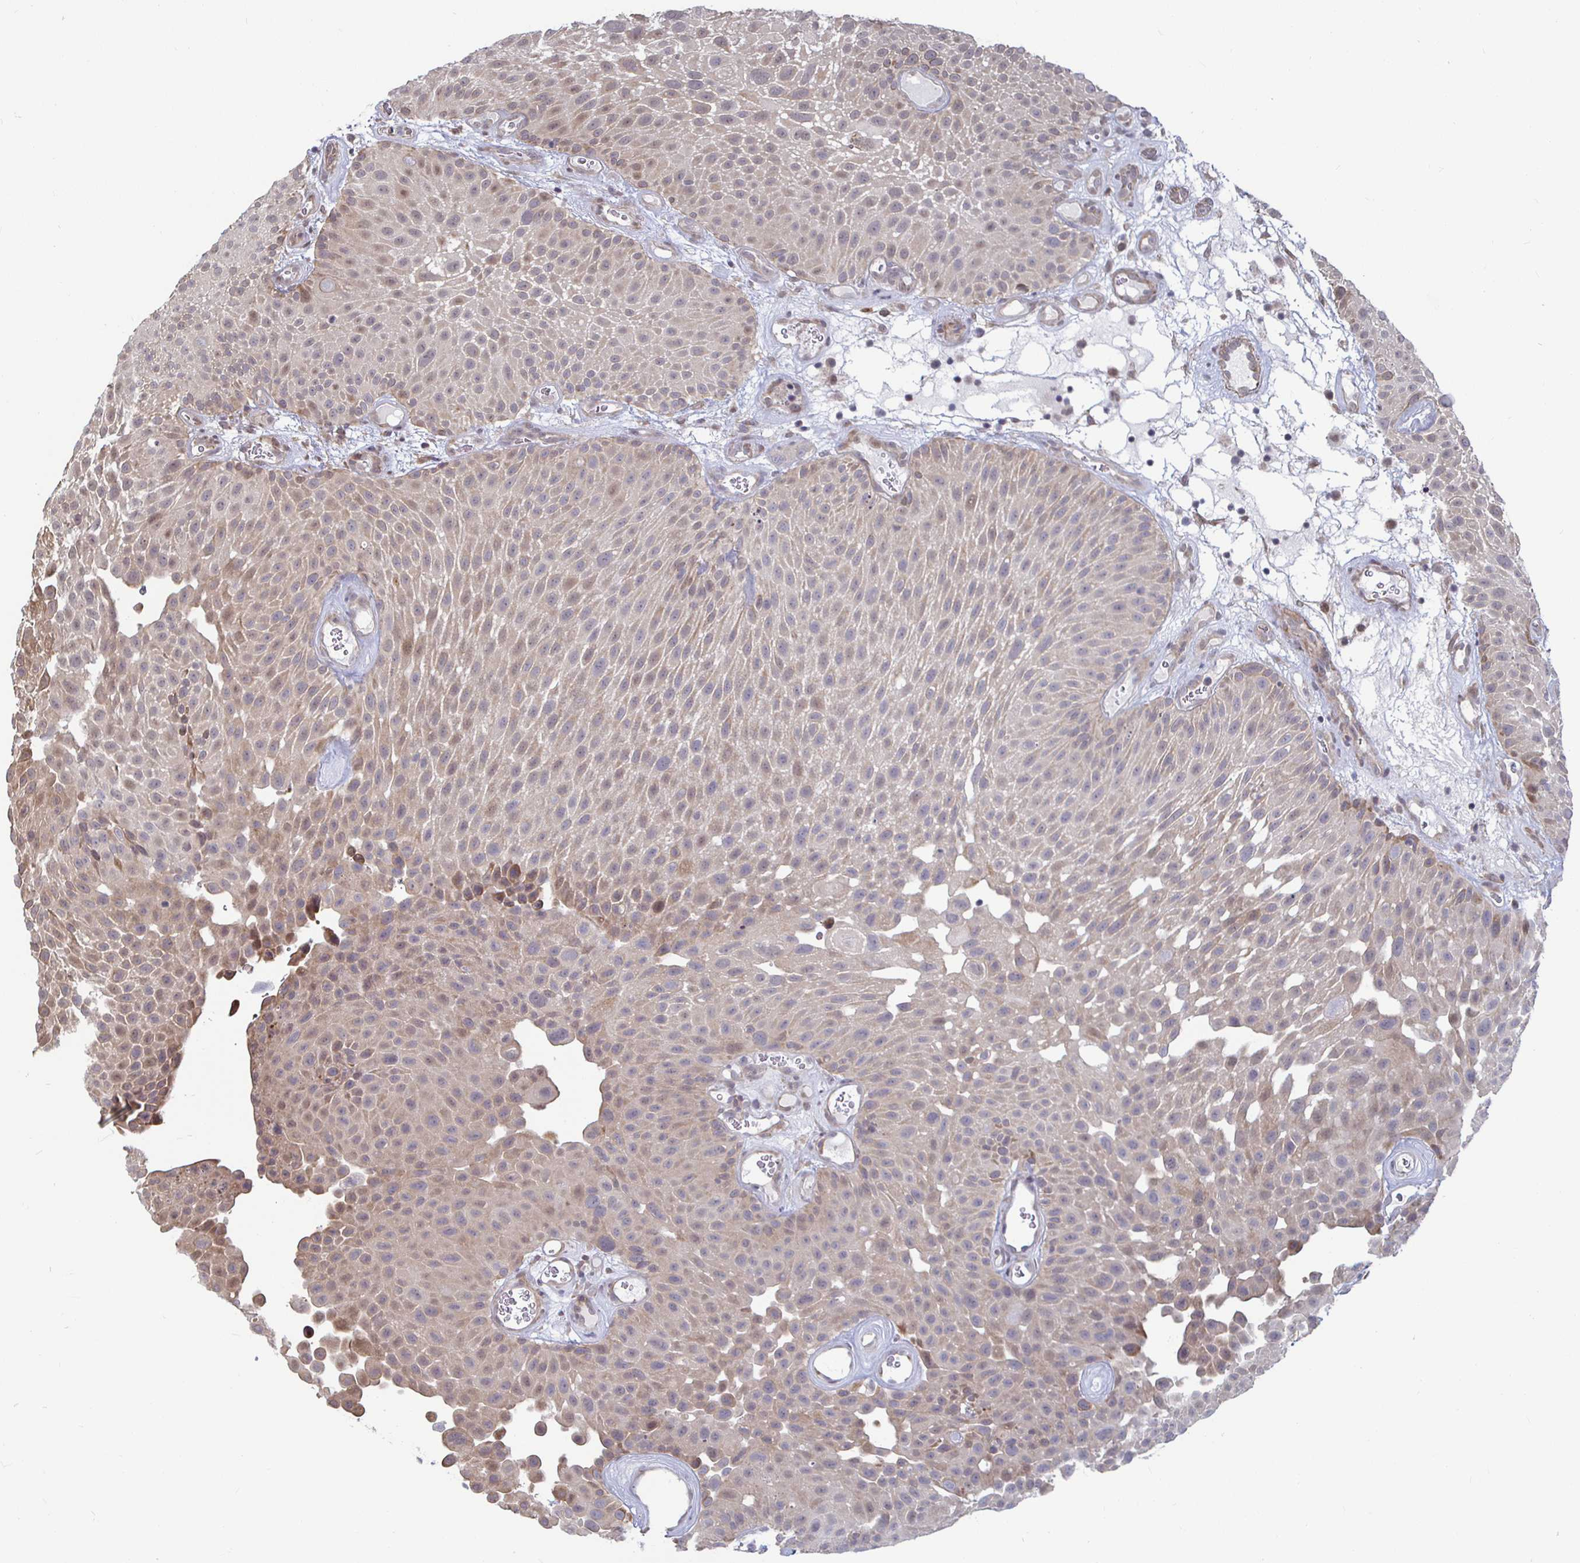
{"staining": {"intensity": "weak", "quantity": "25%-75%", "location": "cytoplasmic/membranous,nuclear"}, "tissue": "urothelial cancer", "cell_type": "Tumor cells", "image_type": "cancer", "snomed": [{"axis": "morphology", "description": "Urothelial carcinoma, Low grade"}, {"axis": "topography", "description": "Urinary bladder"}], "caption": "Protein analysis of urothelial cancer tissue exhibits weak cytoplasmic/membranous and nuclear positivity in approximately 25%-75% of tumor cells.", "gene": "CAPN11", "patient": {"sex": "male", "age": 72}}